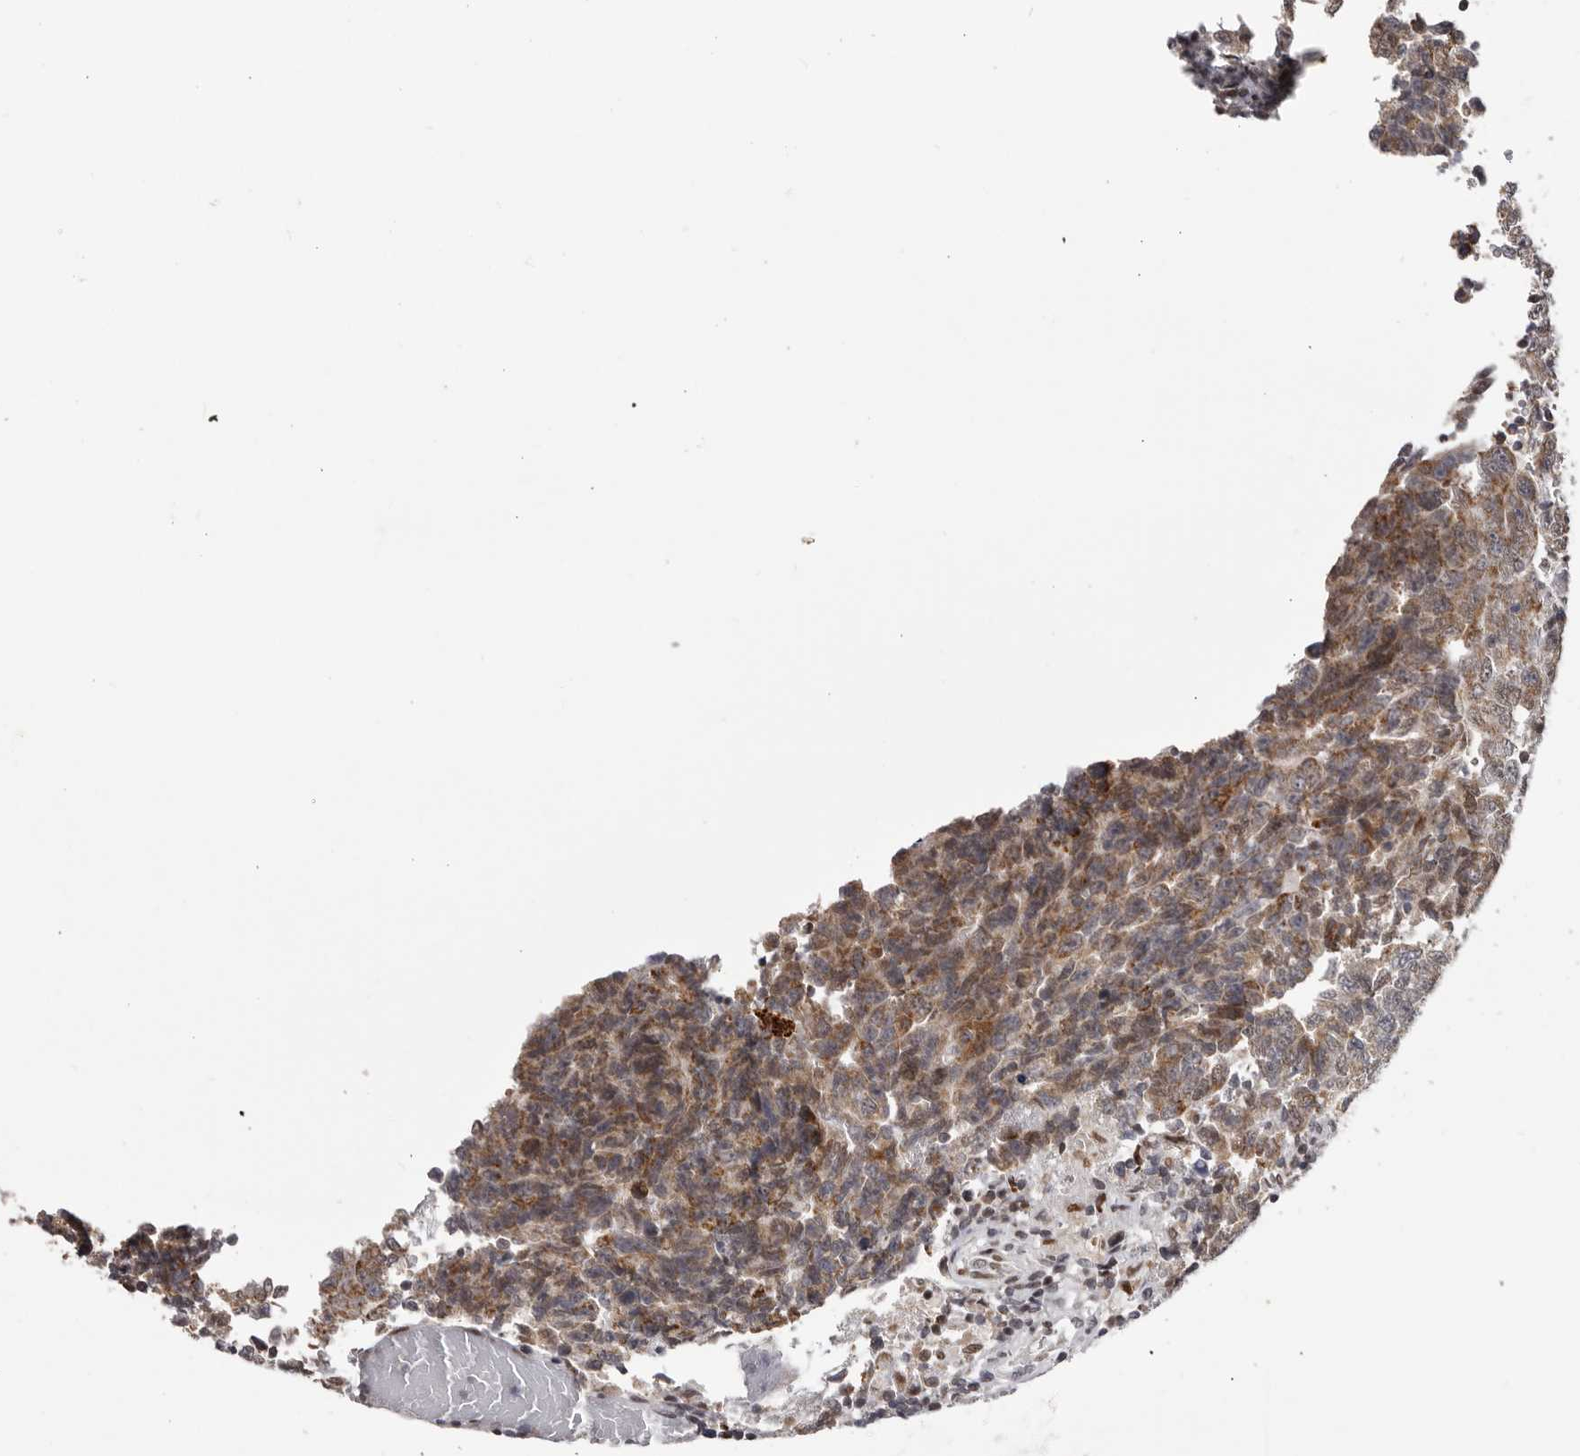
{"staining": {"intensity": "moderate", "quantity": "25%-75%", "location": "cytoplasmic/membranous"}, "tissue": "testis cancer", "cell_type": "Tumor cells", "image_type": "cancer", "snomed": [{"axis": "morphology", "description": "Carcinoma, Embryonal, NOS"}, {"axis": "topography", "description": "Testis"}], "caption": "IHC staining of testis cancer (embryonal carcinoma), which demonstrates medium levels of moderate cytoplasmic/membranous staining in about 25%-75% of tumor cells indicating moderate cytoplasmic/membranous protein expression. The staining was performed using DAB (3,3'-diaminobenzidine) (brown) for protein detection and nuclei were counterstained in hematoxylin (blue).", "gene": "C17orf99", "patient": {"sex": "male", "age": 26}}